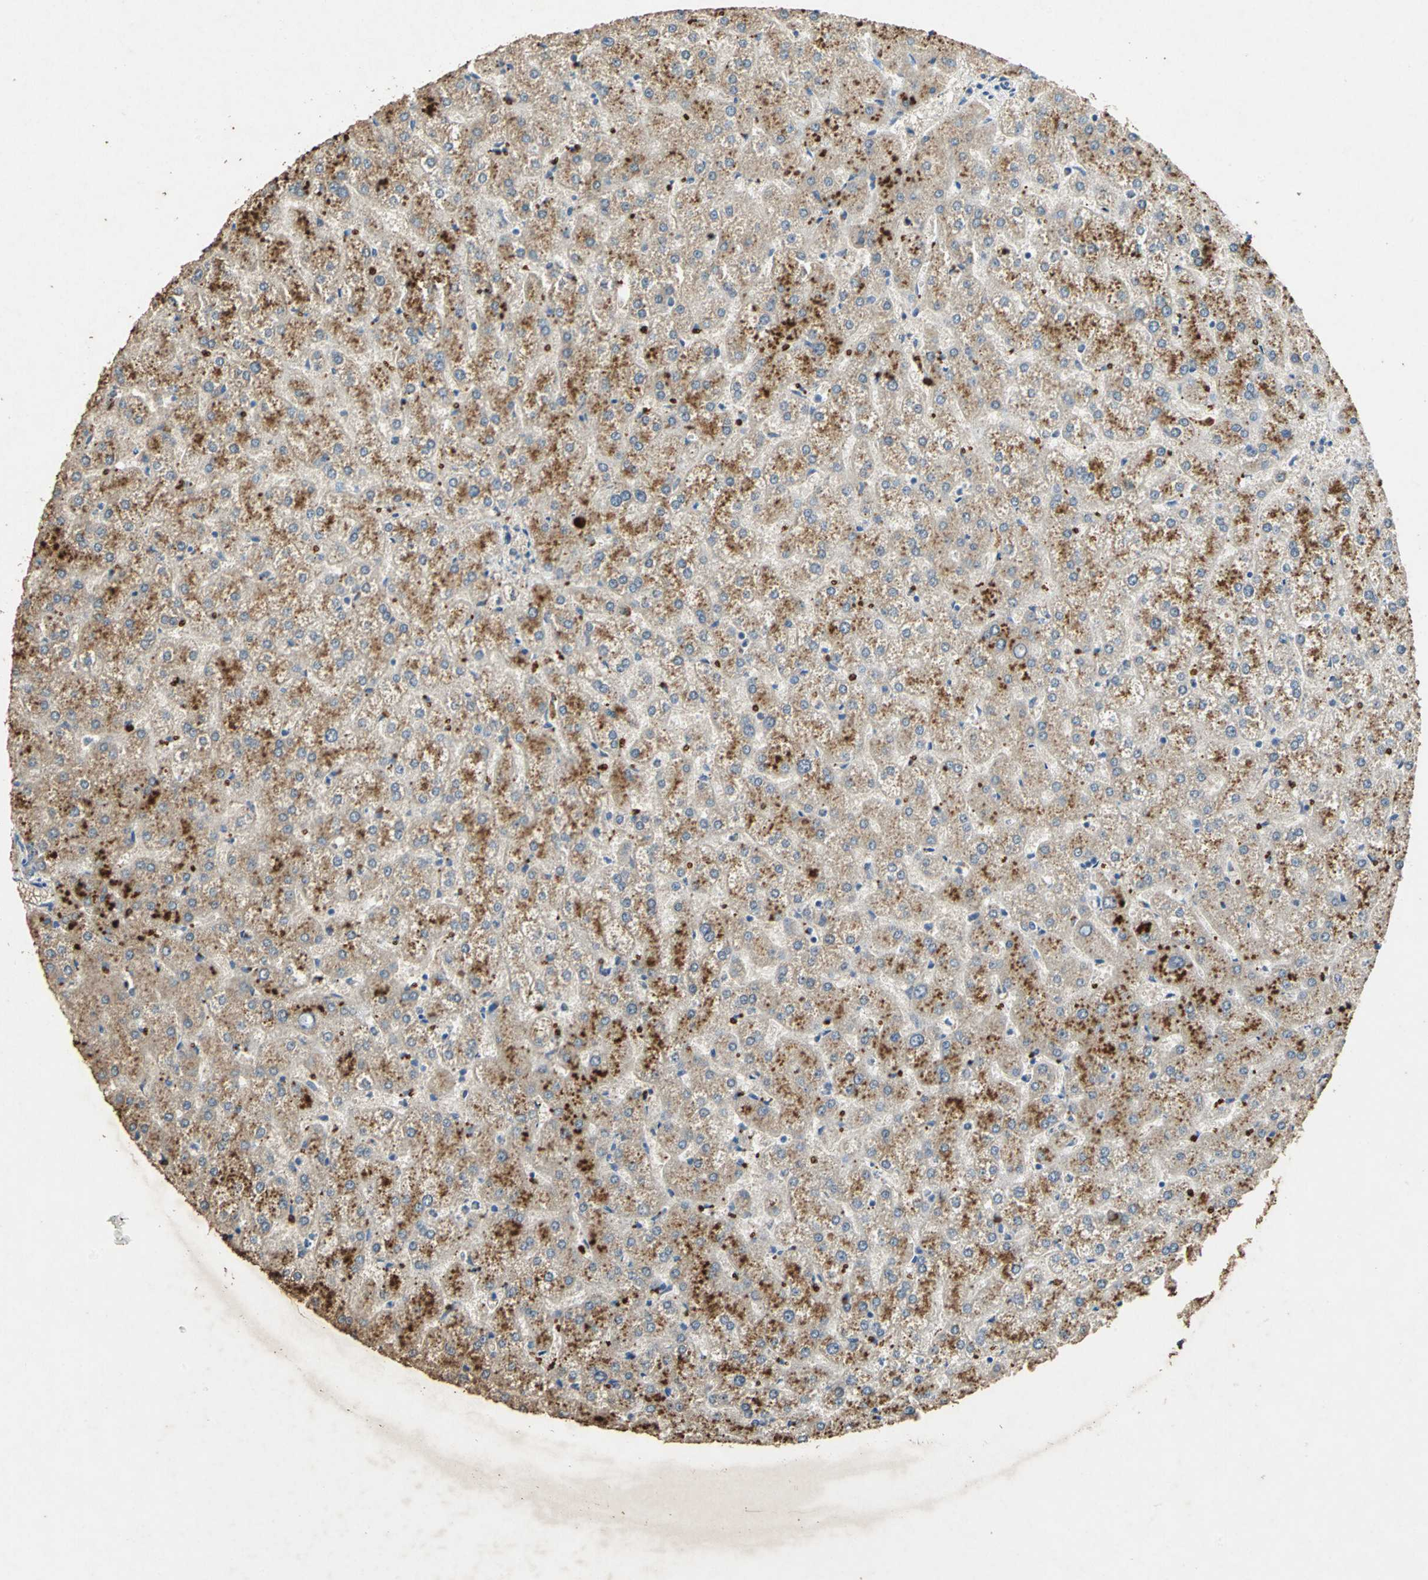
{"staining": {"intensity": "weak", "quantity": ">75%", "location": "cytoplasmic/membranous"}, "tissue": "liver", "cell_type": "Cholangiocytes", "image_type": "normal", "snomed": [{"axis": "morphology", "description": "Normal tissue, NOS"}, {"axis": "topography", "description": "Liver"}], "caption": "This photomicrograph demonstrates immunohistochemistry staining of unremarkable human liver, with low weak cytoplasmic/membranous positivity in approximately >75% of cholangiocytes.", "gene": "ADAMTS5", "patient": {"sex": "female", "age": 32}}